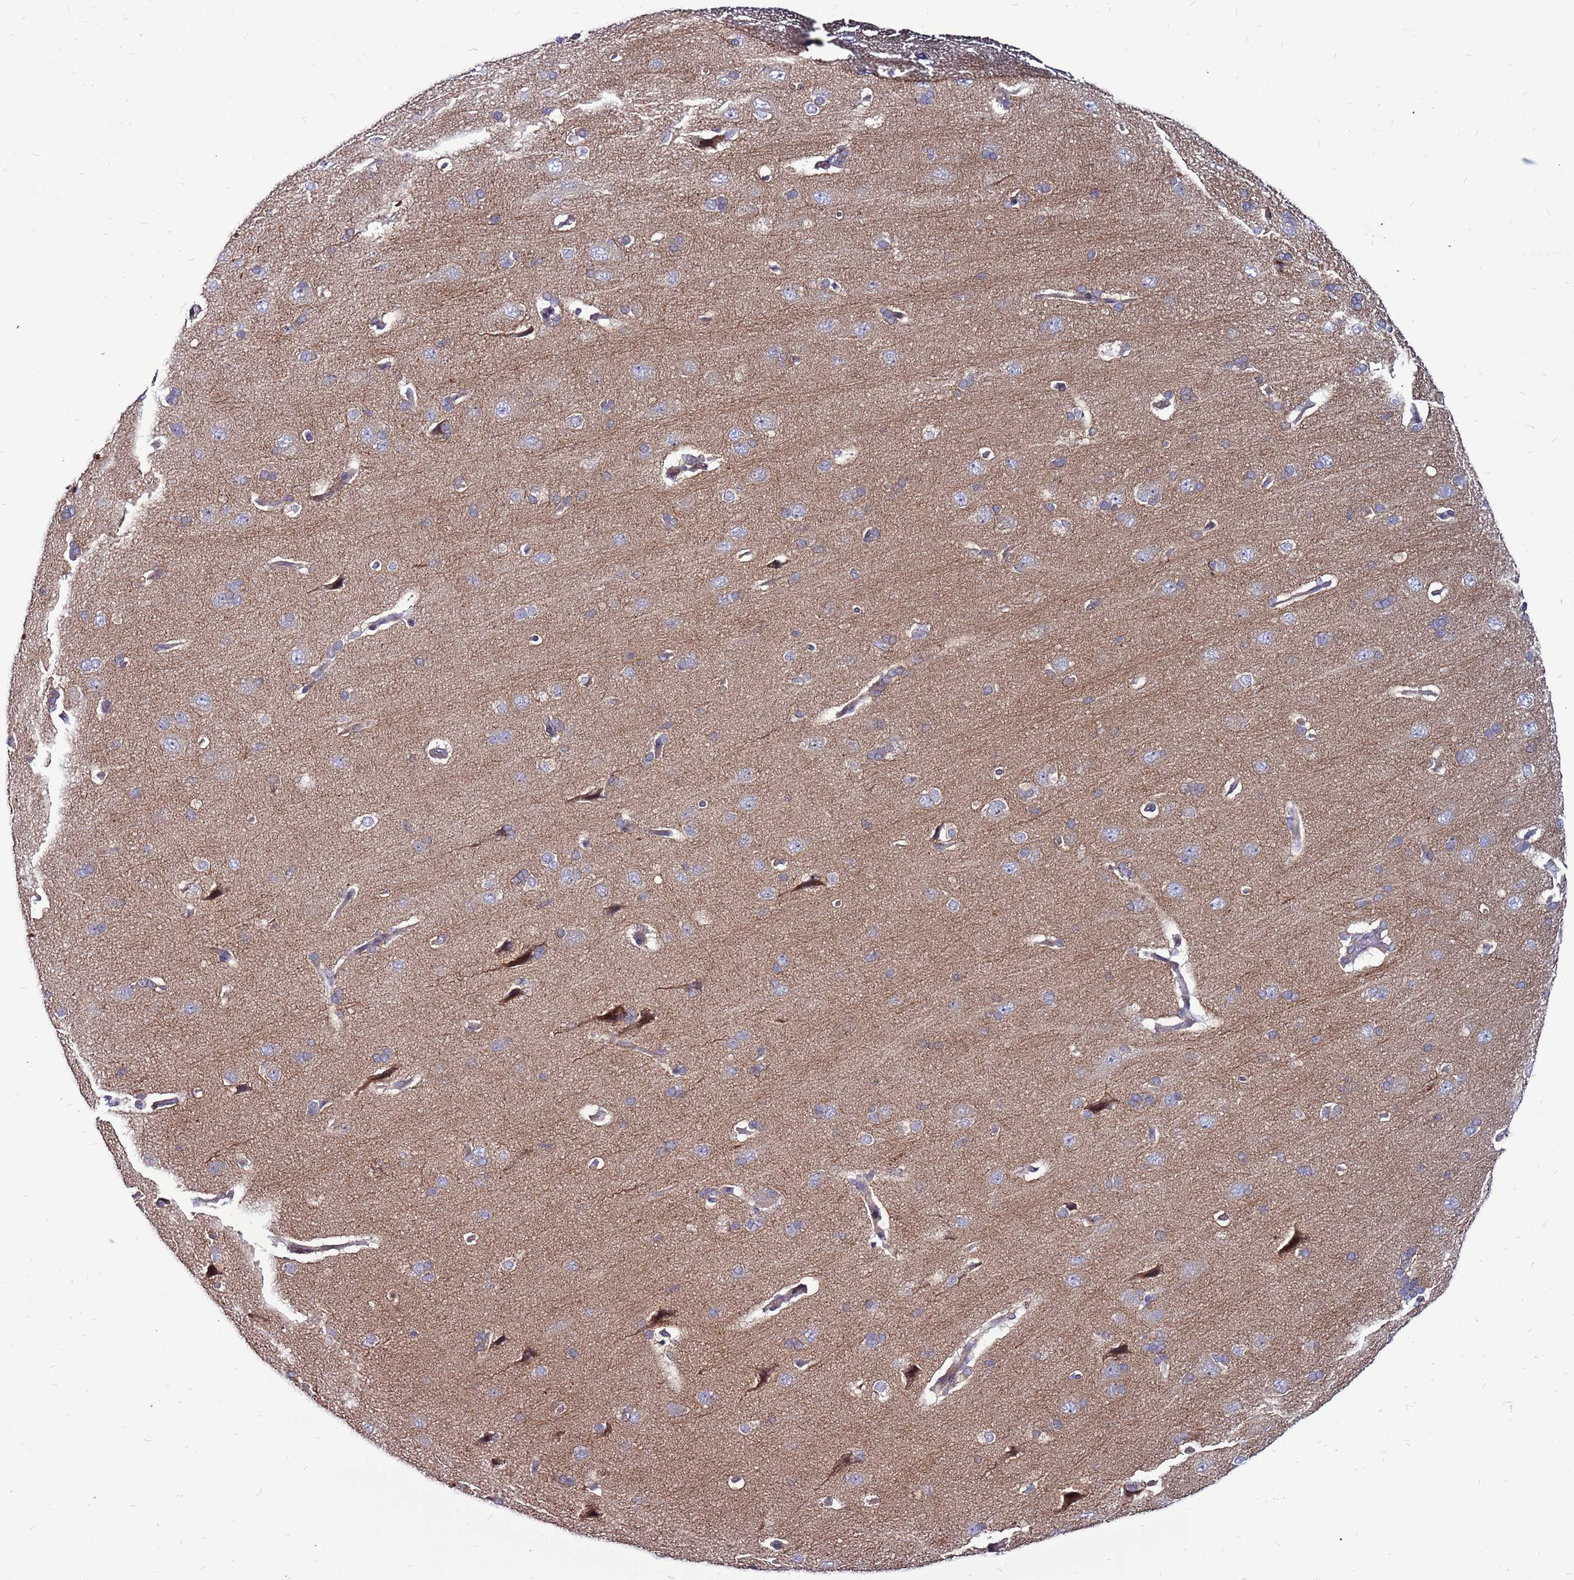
{"staining": {"intensity": "negative", "quantity": "none", "location": "none"}, "tissue": "cerebral cortex", "cell_type": "Endothelial cells", "image_type": "normal", "snomed": [{"axis": "morphology", "description": "Normal tissue, NOS"}, {"axis": "topography", "description": "Cerebral cortex"}], "caption": "This is an immunohistochemistry photomicrograph of unremarkable cerebral cortex. There is no positivity in endothelial cells.", "gene": "GPN3", "patient": {"sex": "male", "age": 62}}